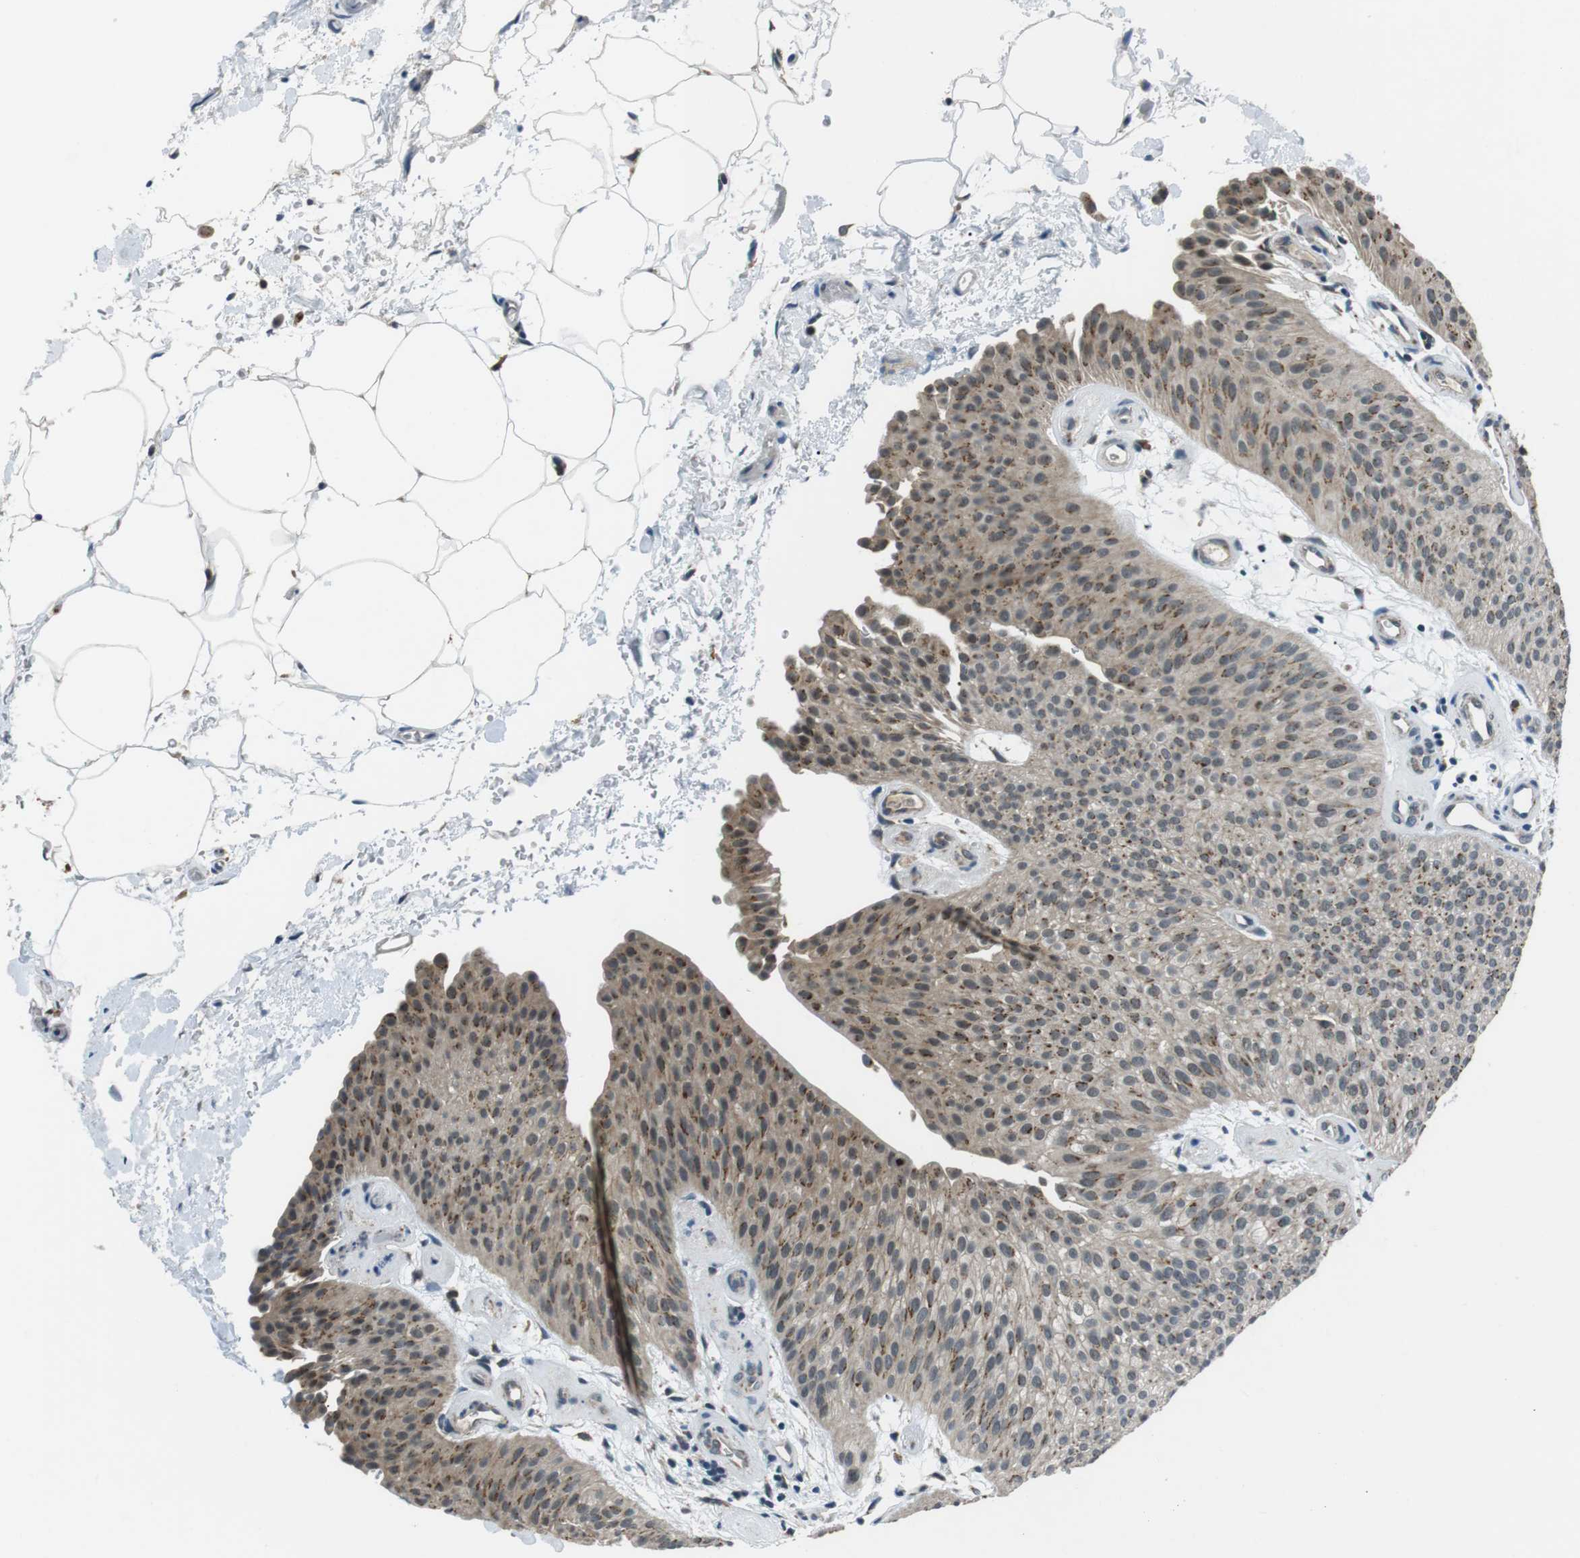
{"staining": {"intensity": "moderate", "quantity": ">75%", "location": "cytoplasmic/membranous"}, "tissue": "urothelial cancer", "cell_type": "Tumor cells", "image_type": "cancer", "snomed": [{"axis": "morphology", "description": "Urothelial carcinoma, Low grade"}, {"axis": "topography", "description": "Urinary bladder"}], "caption": "Immunohistochemical staining of human low-grade urothelial carcinoma reveals medium levels of moderate cytoplasmic/membranous protein staining in about >75% of tumor cells.", "gene": "FAM3B", "patient": {"sex": "female", "age": 60}}